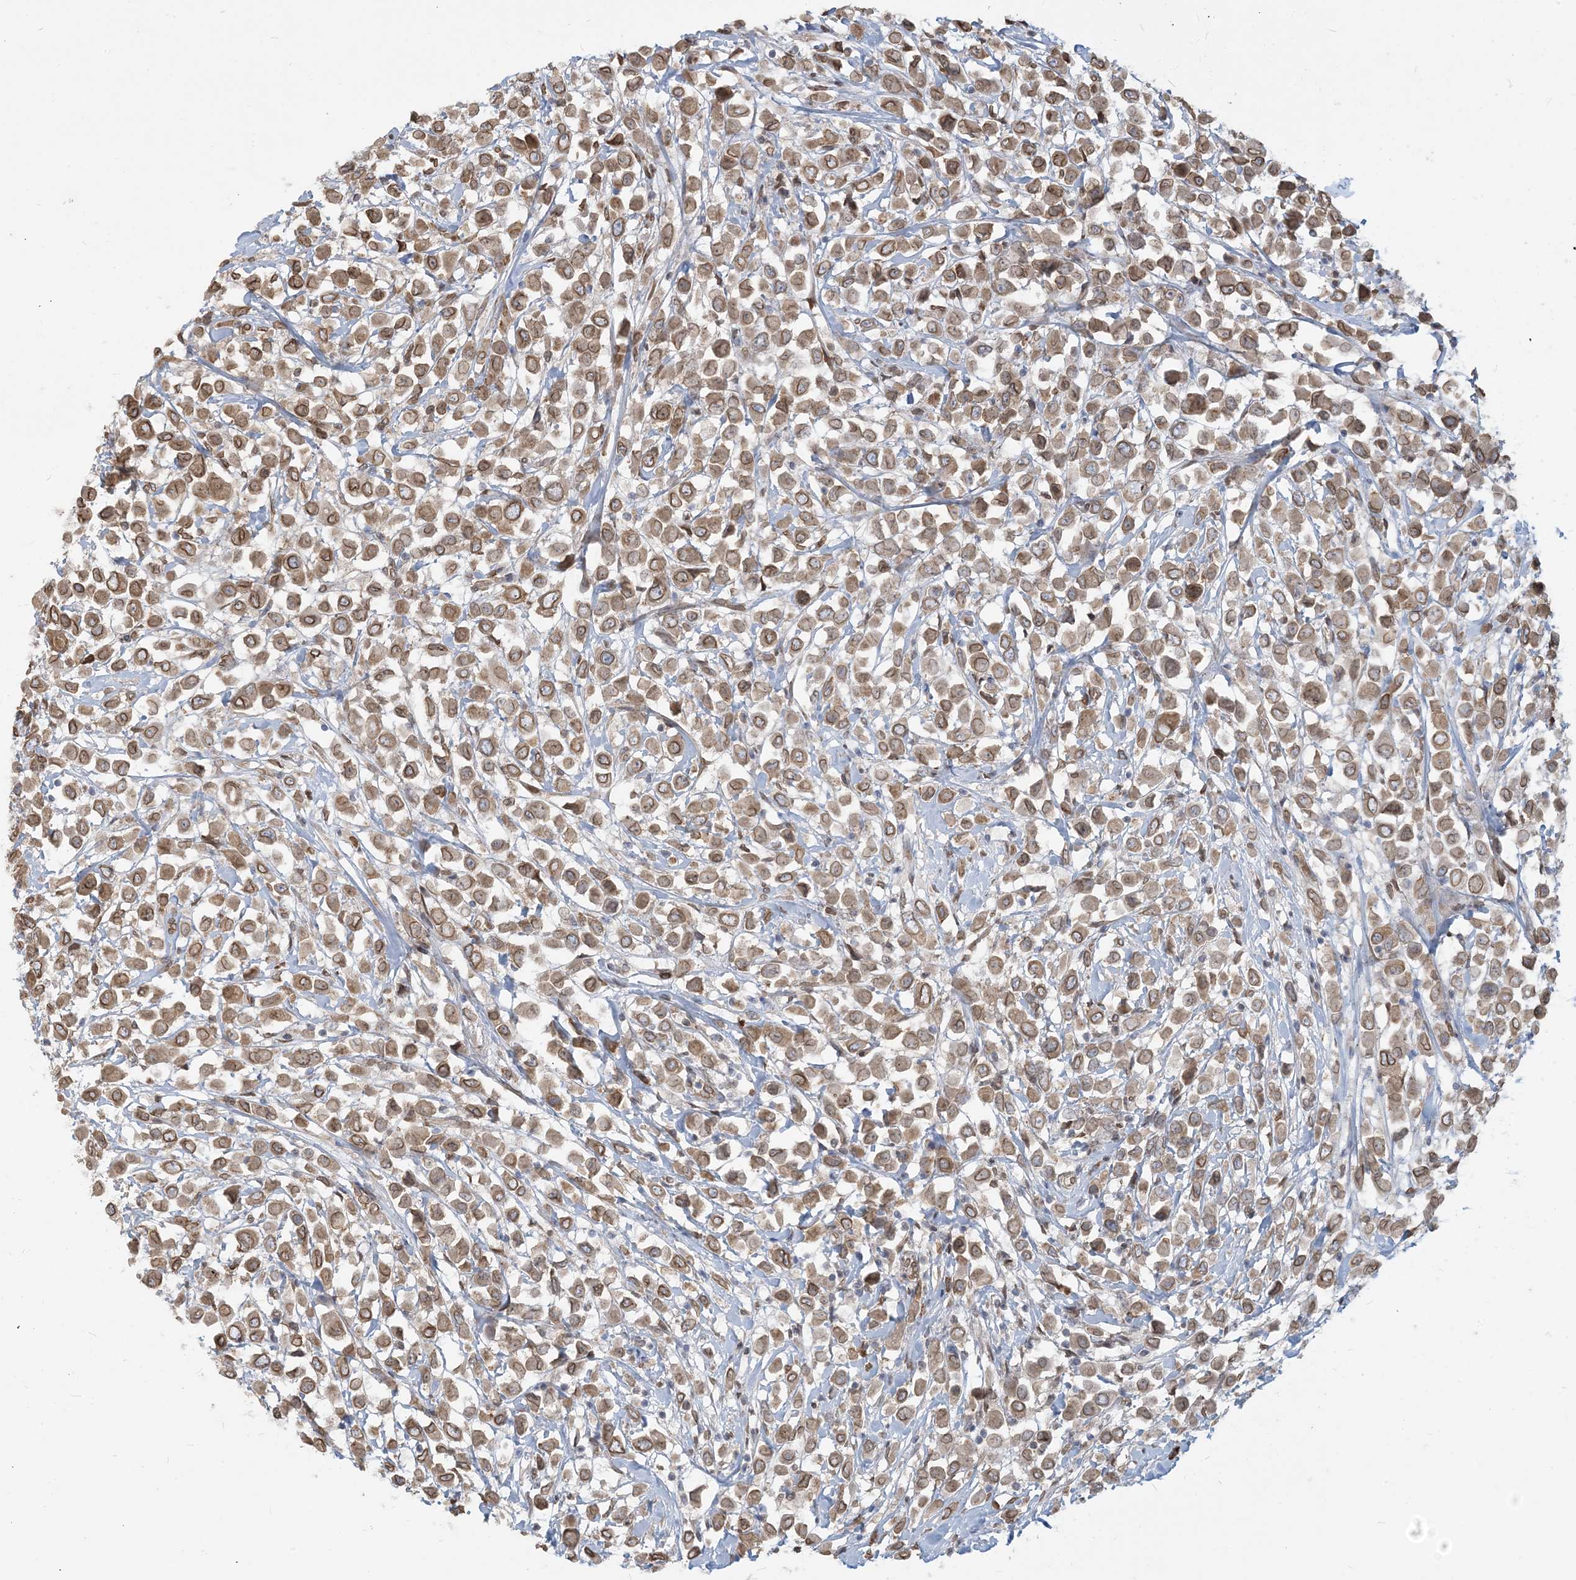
{"staining": {"intensity": "moderate", "quantity": ">75%", "location": "cytoplasmic/membranous,nuclear"}, "tissue": "breast cancer", "cell_type": "Tumor cells", "image_type": "cancer", "snomed": [{"axis": "morphology", "description": "Duct carcinoma"}, {"axis": "topography", "description": "Breast"}], "caption": "The immunohistochemical stain highlights moderate cytoplasmic/membranous and nuclear expression in tumor cells of breast cancer (invasive ductal carcinoma) tissue.", "gene": "WWP1", "patient": {"sex": "female", "age": 61}}